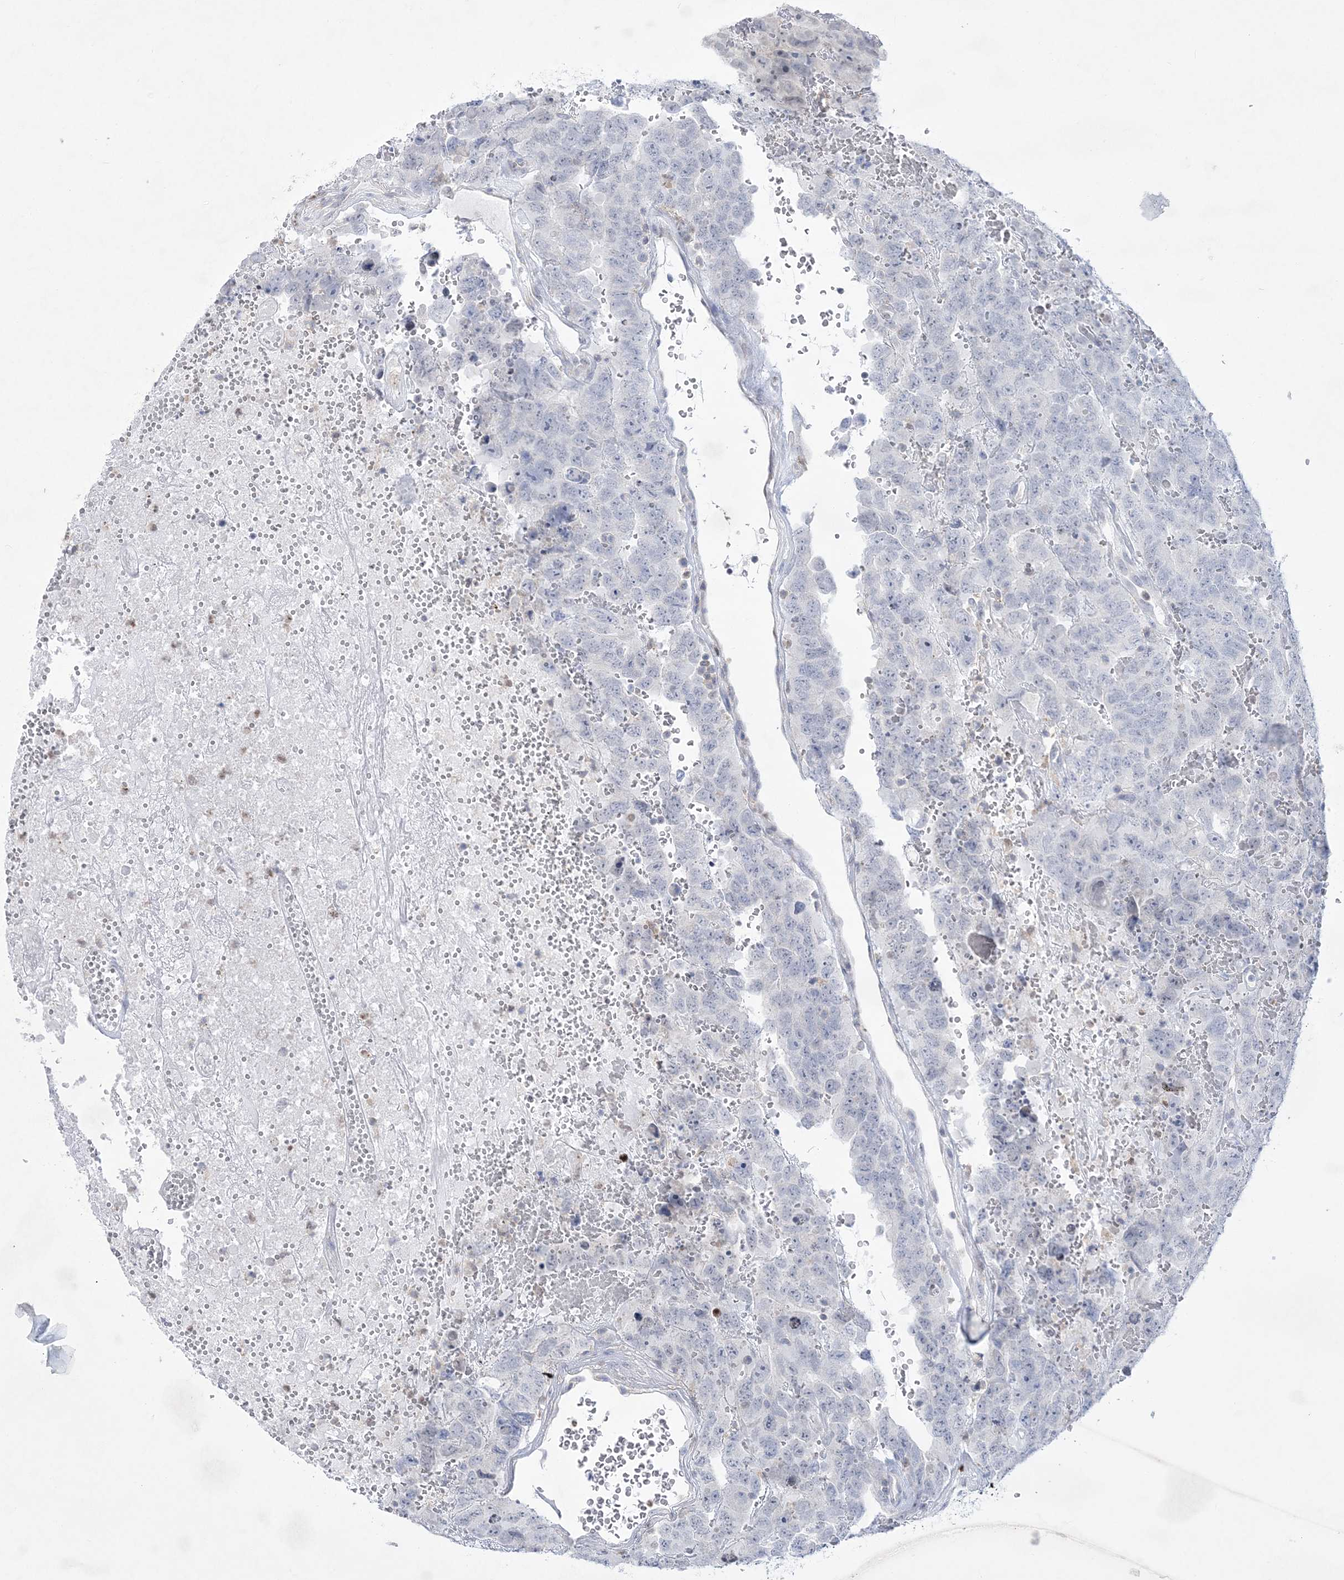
{"staining": {"intensity": "negative", "quantity": "none", "location": "none"}, "tissue": "testis cancer", "cell_type": "Tumor cells", "image_type": "cancer", "snomed": [{"axis": "morphology", "description": "Carcinoma, Embryonal, NOS"}, {"axis": "topography", "description": "Testis"}], "caption": "Tumor cells show no significant protein expression in testis embryonal carcinoma.", "gene": "WDR27", "patient": {"sex": "male", "age": 45}}